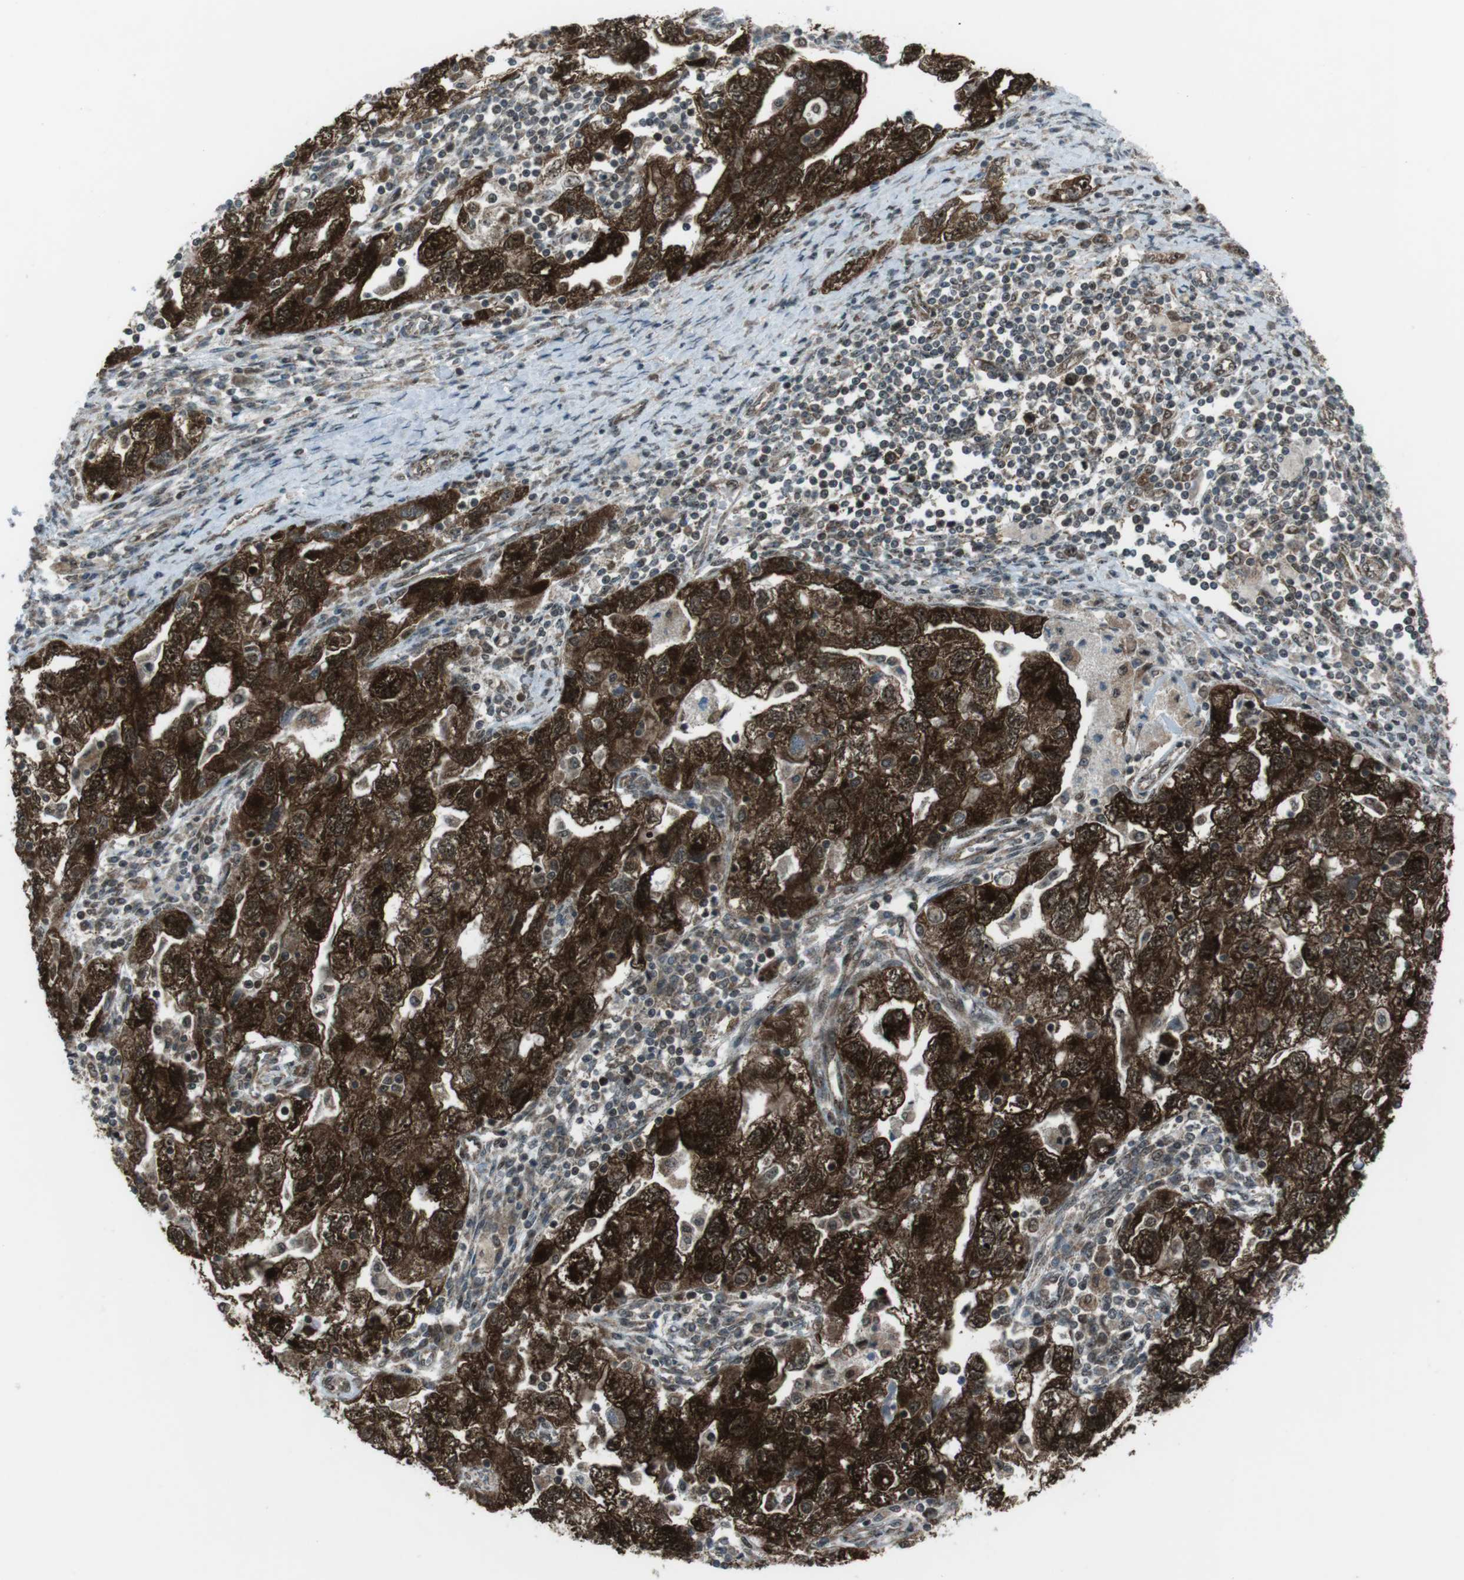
{"staining": {"intensity": "strong", "quantity": ">75%", "location": "cytoplasmic/membranous"}, "tissue": "ovarian cancer", "cell_type": "Tumor cells", "image_type": "cancer", "snomed": [{"axis": "morphology", "description": "Carcinoma, NOS"}, {"axis": "morphology", "description": "Cystadenocarcinoma, serous, NOS"}, {"axis": "topography", "description": "Ovary"}], "caption": "A brown stain highlights strong cytoplasmic/membranous positivity of a protein in serous cystadenocarcinoma (ovarian) tumor cells. (brown staining indicates protein expression, while blue staining denotes nuclei).", "gene": "CSNK1D", "patient": {"sex": "female", "age": 69}}